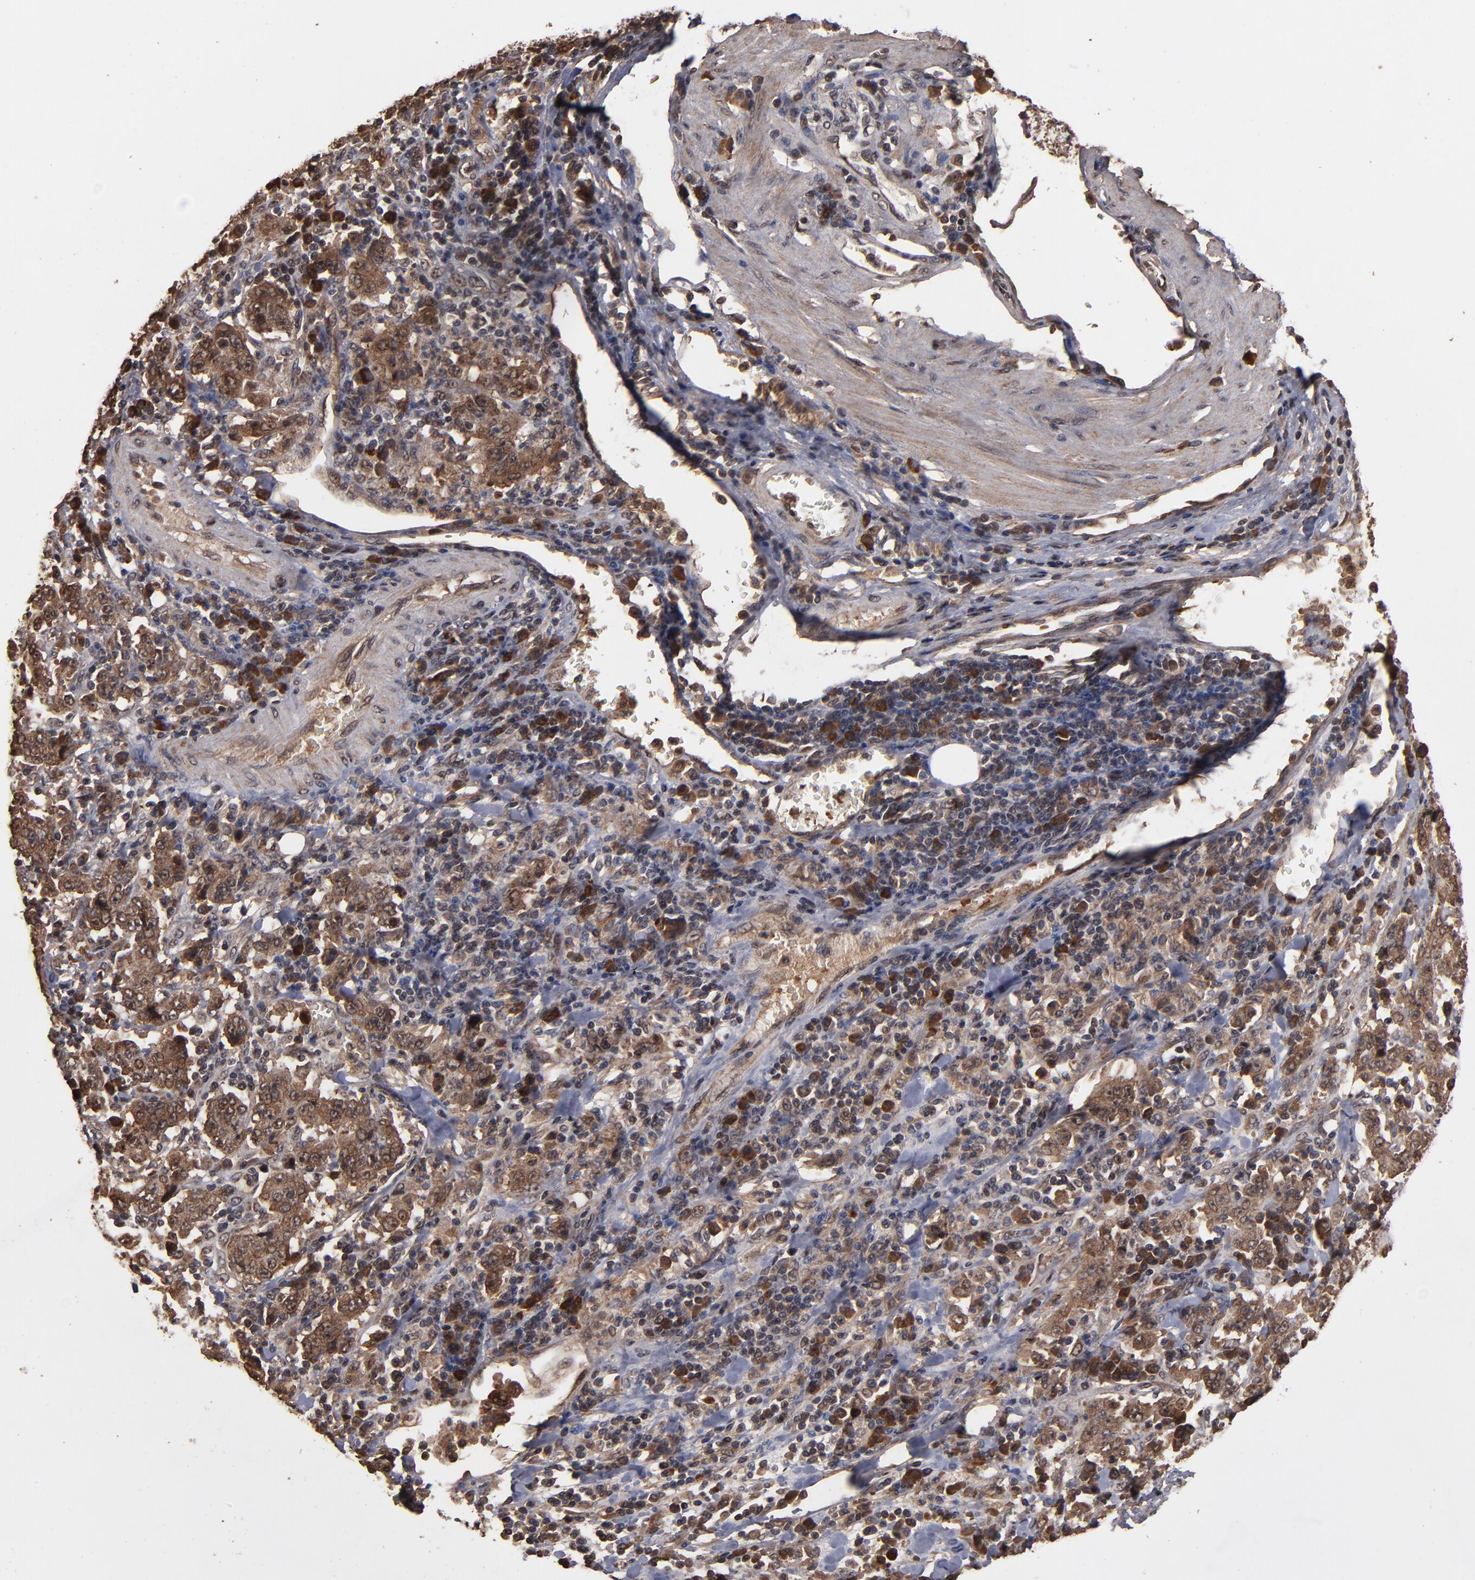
{"staining": {"intensity": "moderate", "quantity": ">75%", "location": "cytoplasmic/membranous,nuclear"}, "tissue": "stomach cancer", "cell_type": "Tumor cells", "image_type": "cancer", "snomed": [{"axis": "morphology", "description": "Normal tissue, NOS"}, {"axis": "morphology", "description": "Adenocarcinoma, NOS"}, {"axis": "topography", "description": "Stomach, upper"}, {"axis": "topography", "description": "Stomach"}], "caption": "Immunohistochemical staining of human stomach cancer demonstrates moderate cytoplasmic/membranous and nuclear protein expression in about >75% of tumor cells.", "gene": "NXF2B", "patient": {"sex": "male", "age": 59}}